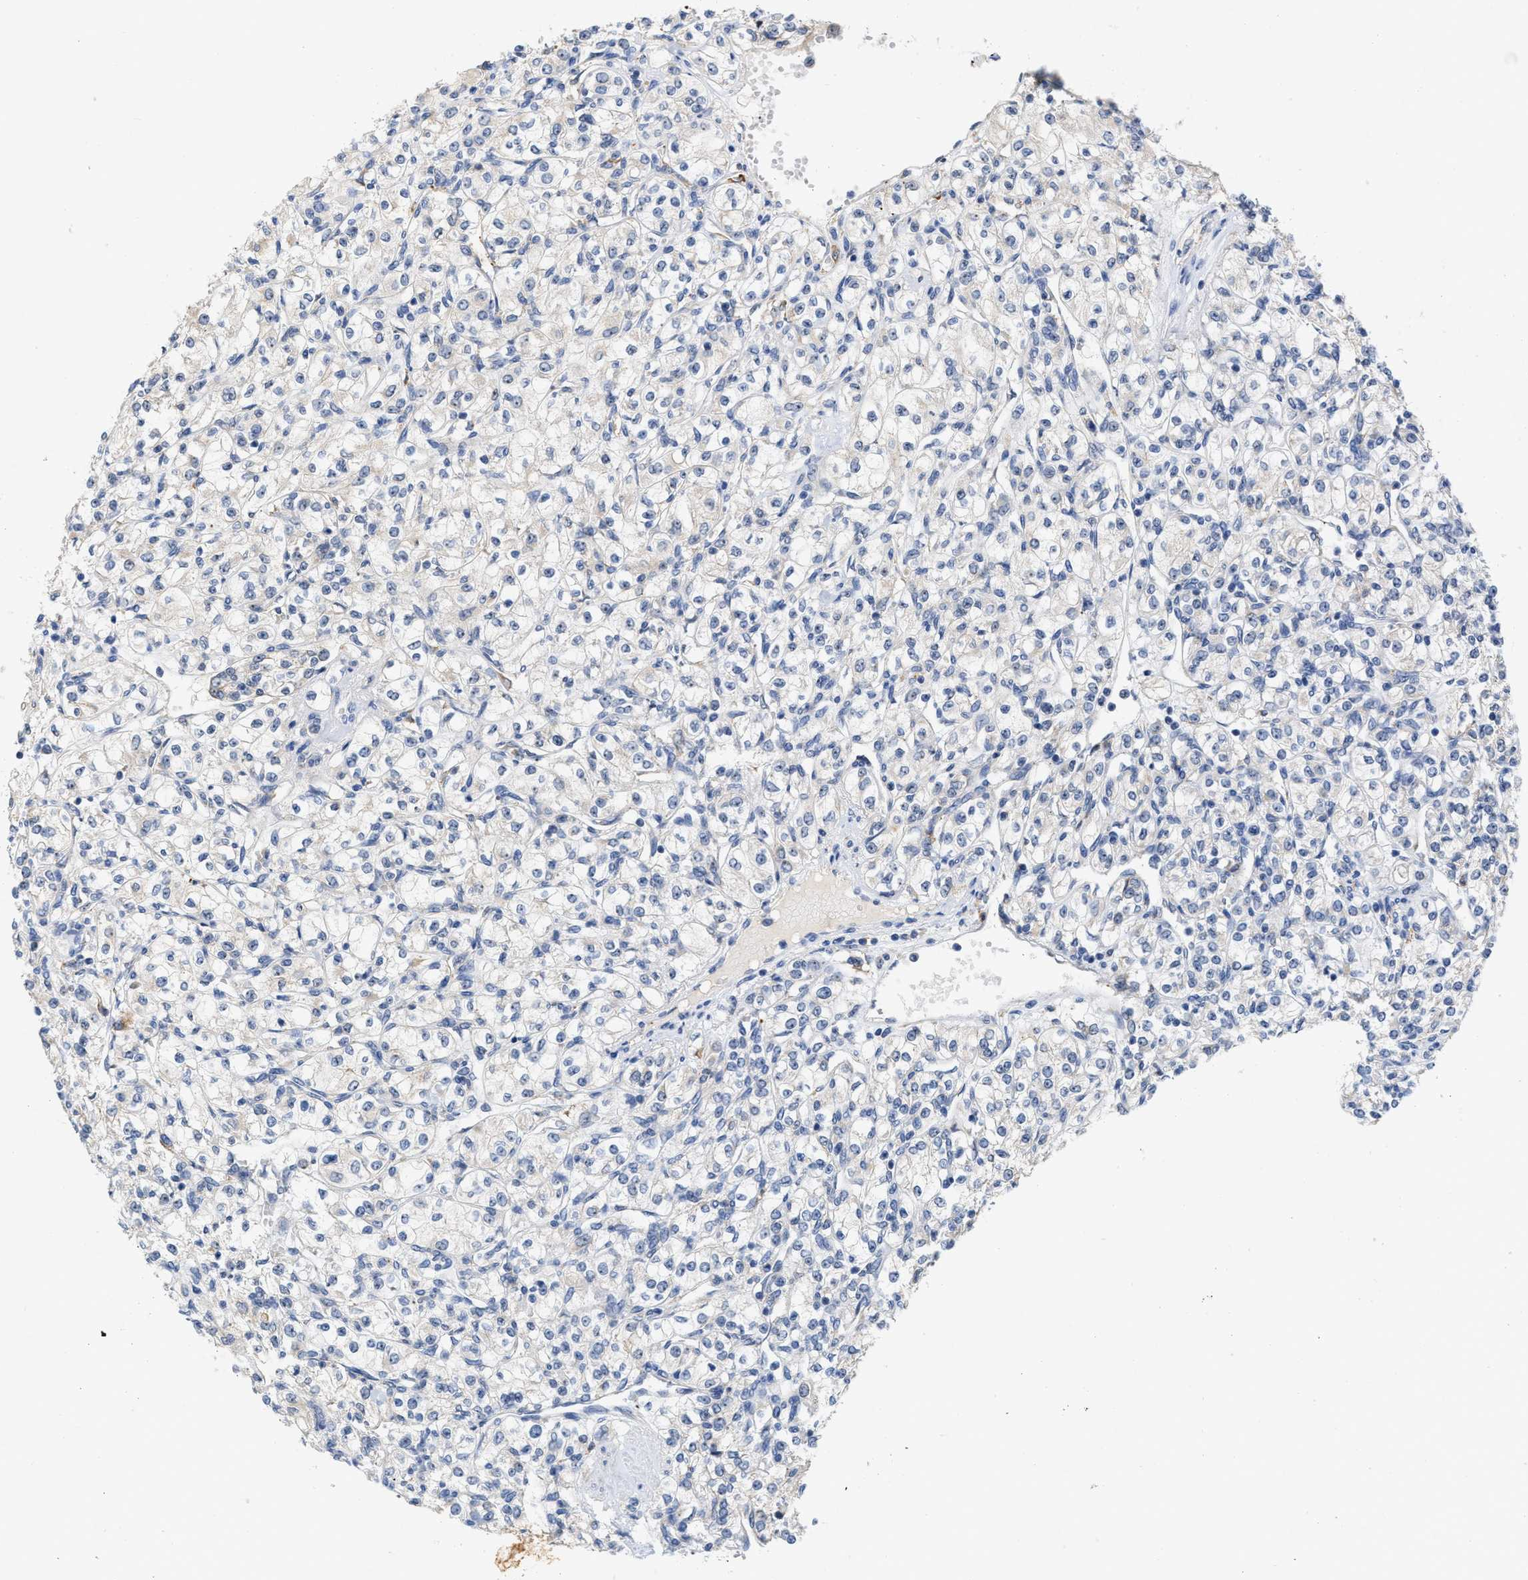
{"staining": {"intensity": "negative", "quantity": "none", "location": "none"}, "tissue": "renal cancer", "cell_type": "Tumor cells", "image_type": "cancer", "snomed": [{"axis": "morphology", "description": "Adenocarcinoma, NOS"}, {"axis": "topography", "description": "Kidney"}], "caption": "Tumor cells are negative for protein expression in human renal cancer.", "gene": "ELAC2", "patient": {"sex": "male", "age": 77}}